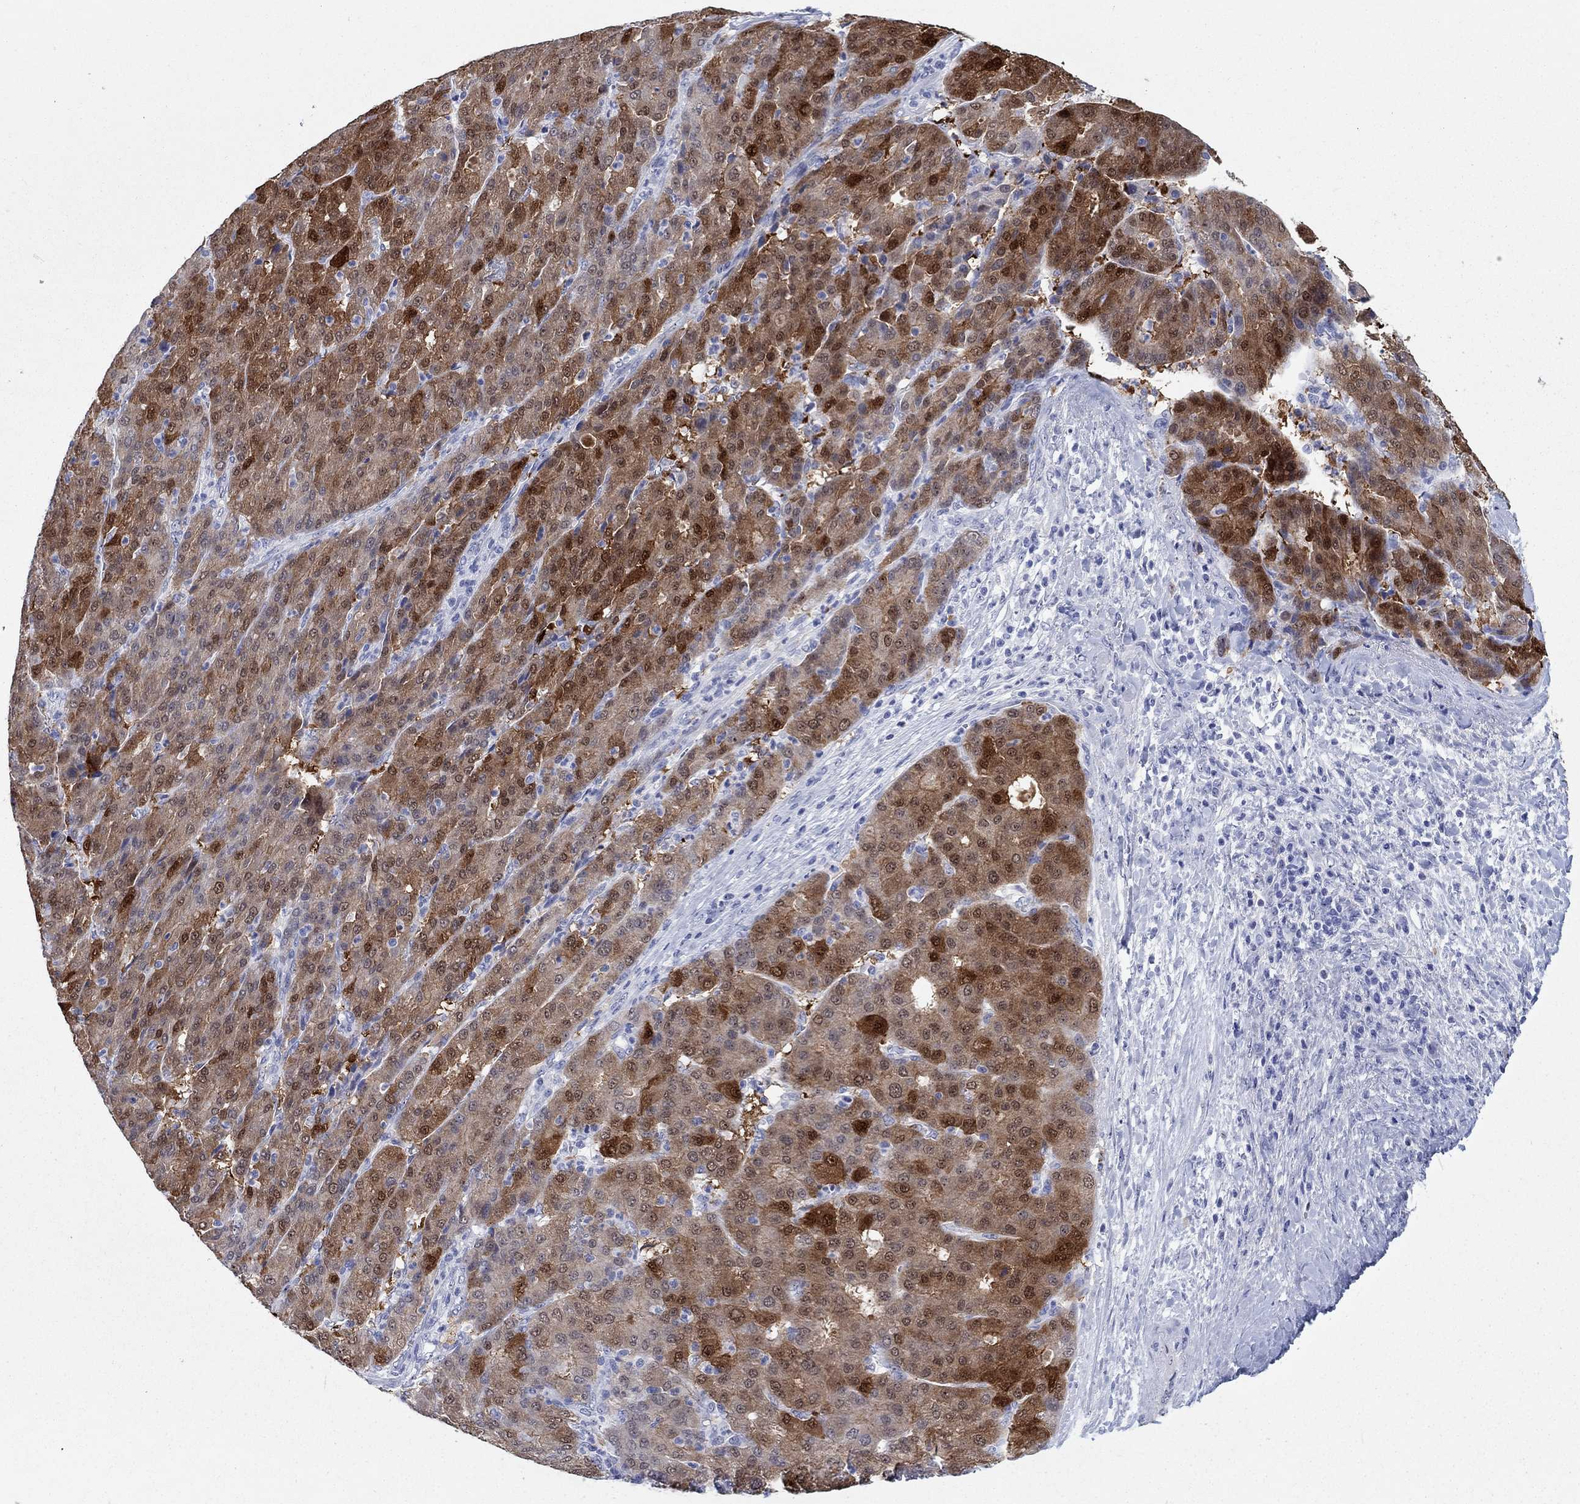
{"staining": {"intensity": "strong", "quantity": "25%-75%", "location": "cytoplasmic/membranous,nuclear"}, "tissue": "liver cancer", "cell_type": "Tumor cells", "image_type": "cancer", "snomed": [{"axis": "morphology", "description": "Carcinoma, Hepatocellular, NOS"}, {"axis": "topography", "description": "Liver"}], "caption": "Liver cancer stained for a protein displays strong cytoplasmic/membranous and nuclear positivity in tumor cells. The staining is performed using DAB brown chromogen to label protein expression. The nuclei are counter-stained blue using hematoxylin.", "gene": "AKR1C2", "patient": {"sex": "male", "age": 65}}